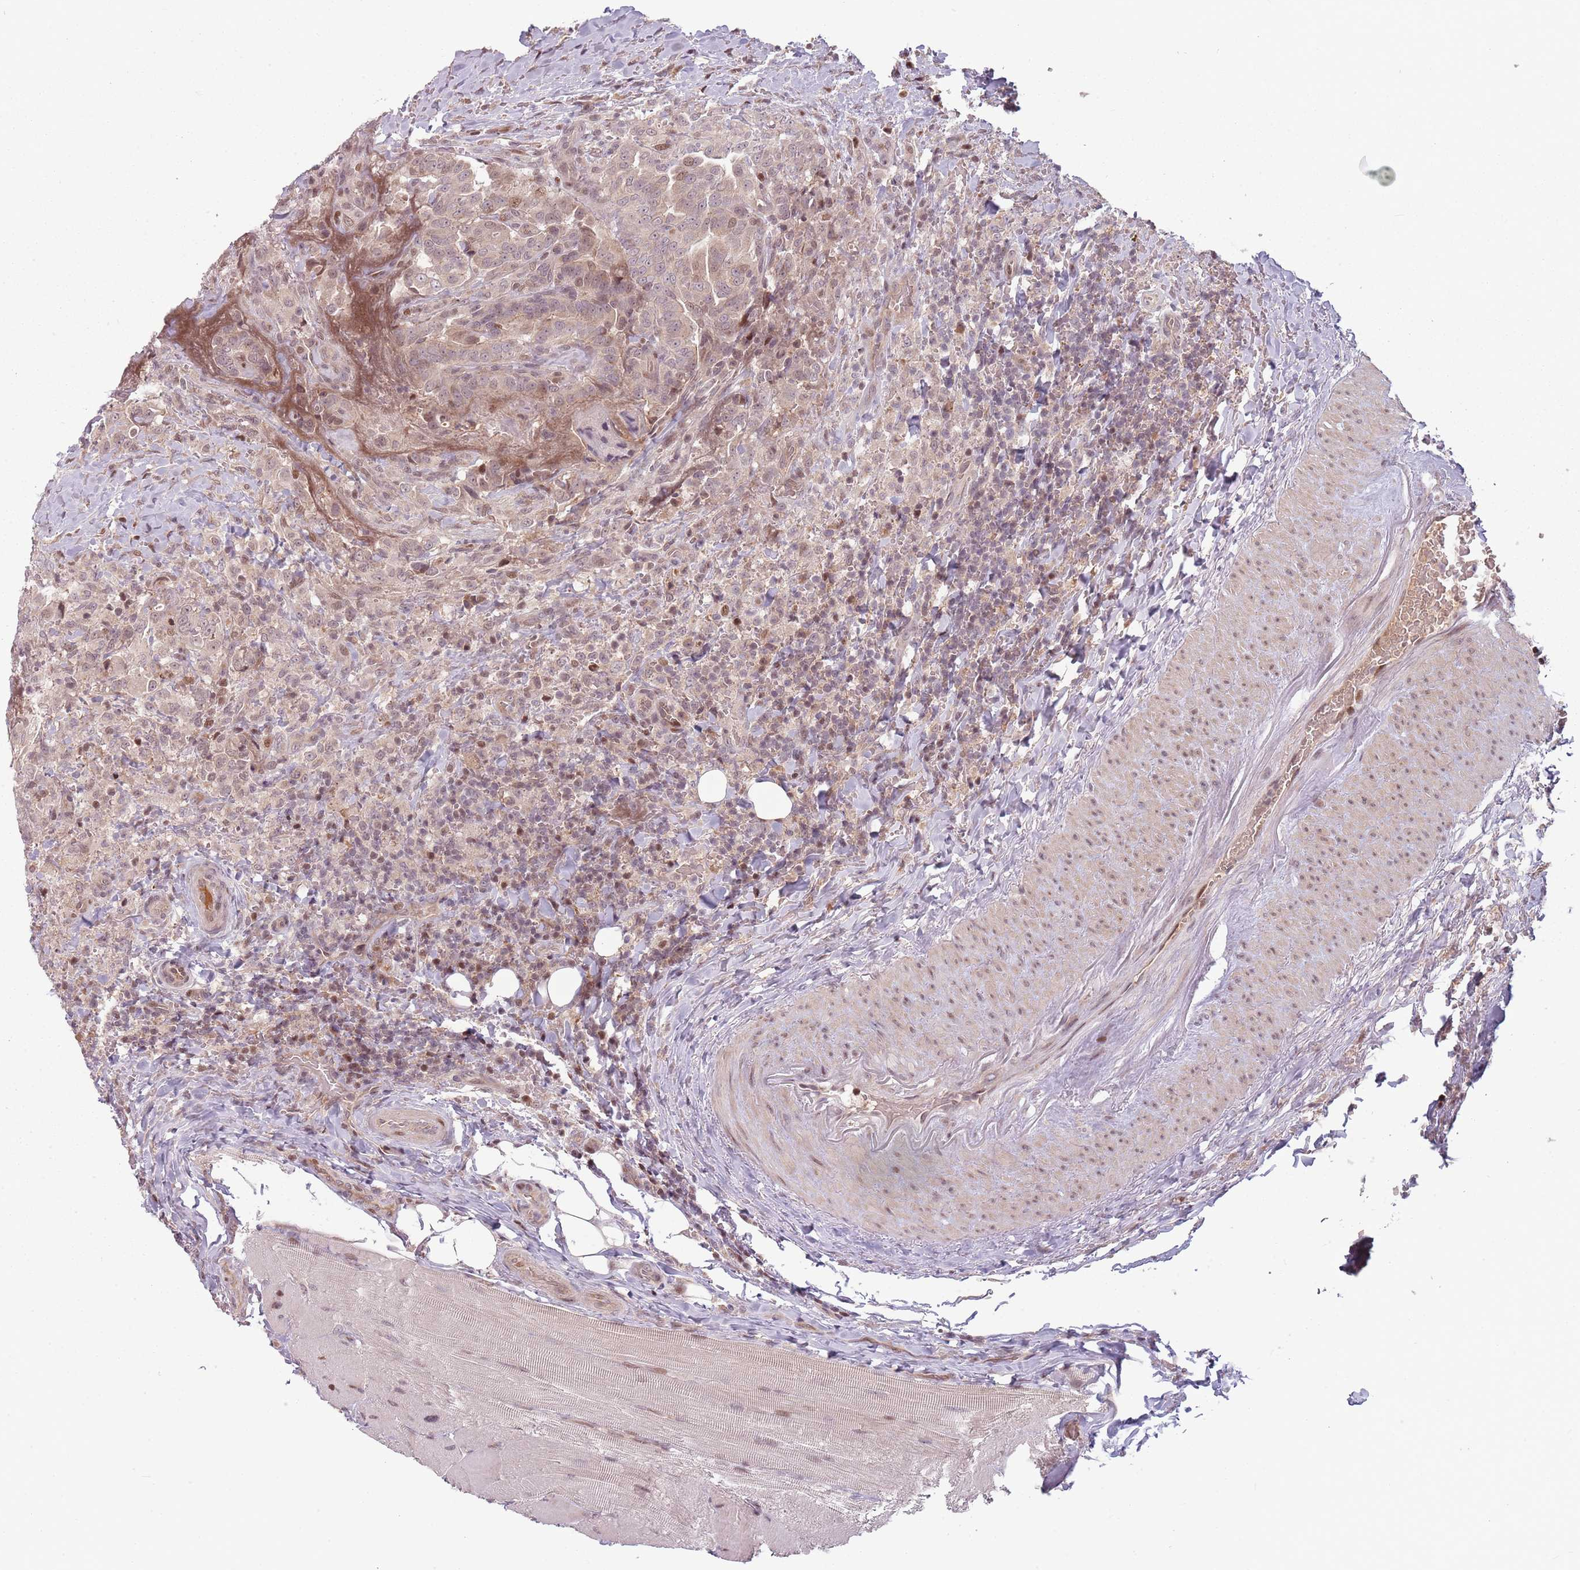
{"staining": {"intensity": "weak", "quantity": "25%-75%", "location": "nuclear"}, "tissue": "thyroid cancer", "cell_type": "Tumor cells", "image_type": "cancer", "snomed": [{"axis": "morphology", "description": "Papillary adenocarcinoma, NOS"}, {"axis": "topography", "description": "Thyroid gland"}], "caption": "Thyroid papillary adenocarcinoma tissue demonstrates weak nuclear positivity in about 25%-75% of tumor cells", "gene": "ADGRG1", "patient": {"sex": "male", "age": 61}}